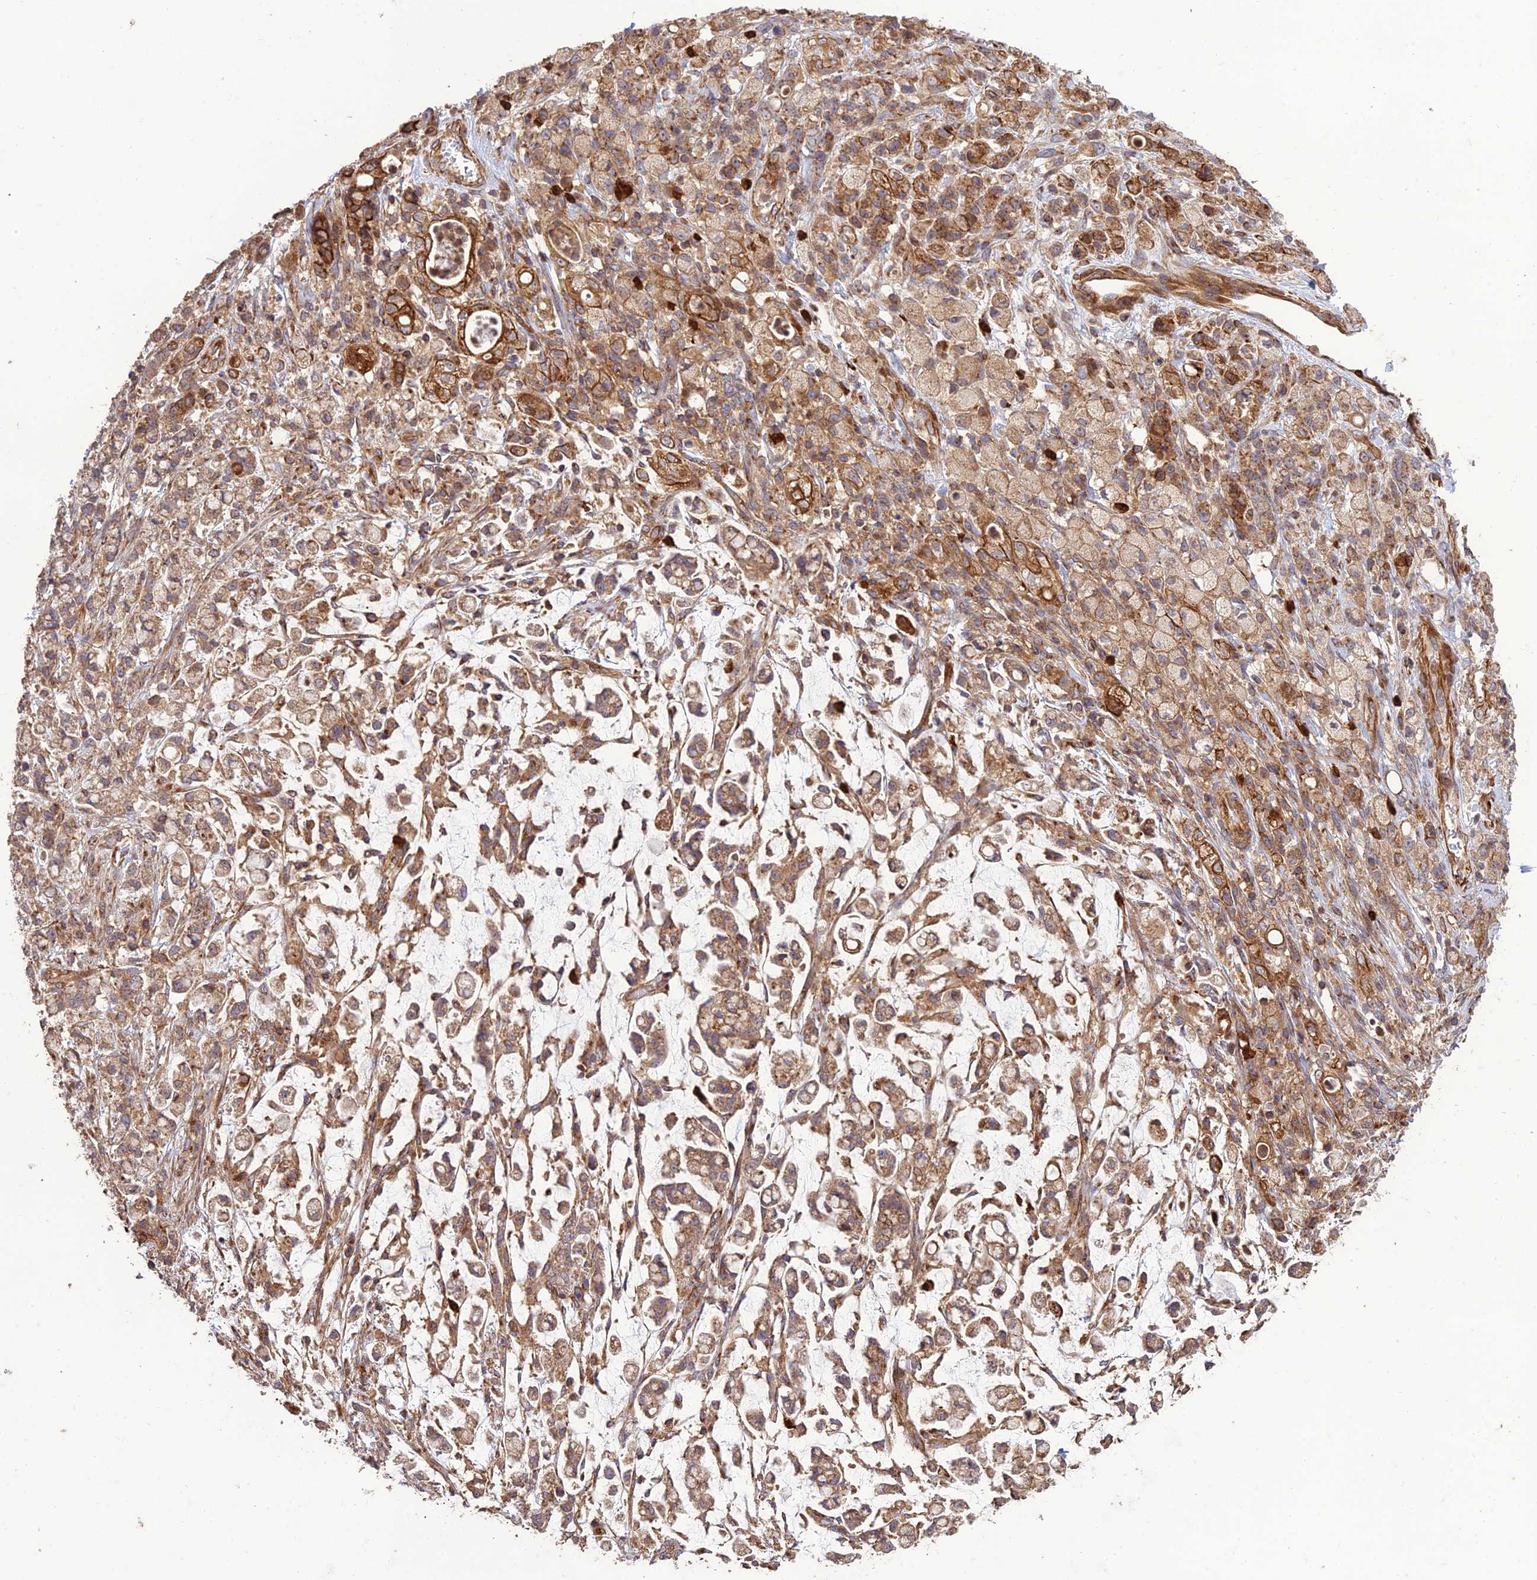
{"staining": {"intensity": "moderate", "quantity": ">75%", "location": "cytoplasmic/membranous"}, "tissue": "stomach cancer", "cell_type": "Tumor cells", "image_type": "cancer", "snomed": [{"axis": "morphology", "description": "Adenocarcinoma, NOS"}, {"axis": "topography", "description": "Stomach"}], "caption": "A high-resolution photomicrograph shows immunohistochemistry staining of stomach adenocarcinoma, which shows moderate cytoplasmic/membranous positivity in approximately >75% of tumor cells.", "gene": "TMEM131L", "patient": {"sex": "female", "age": 60}}